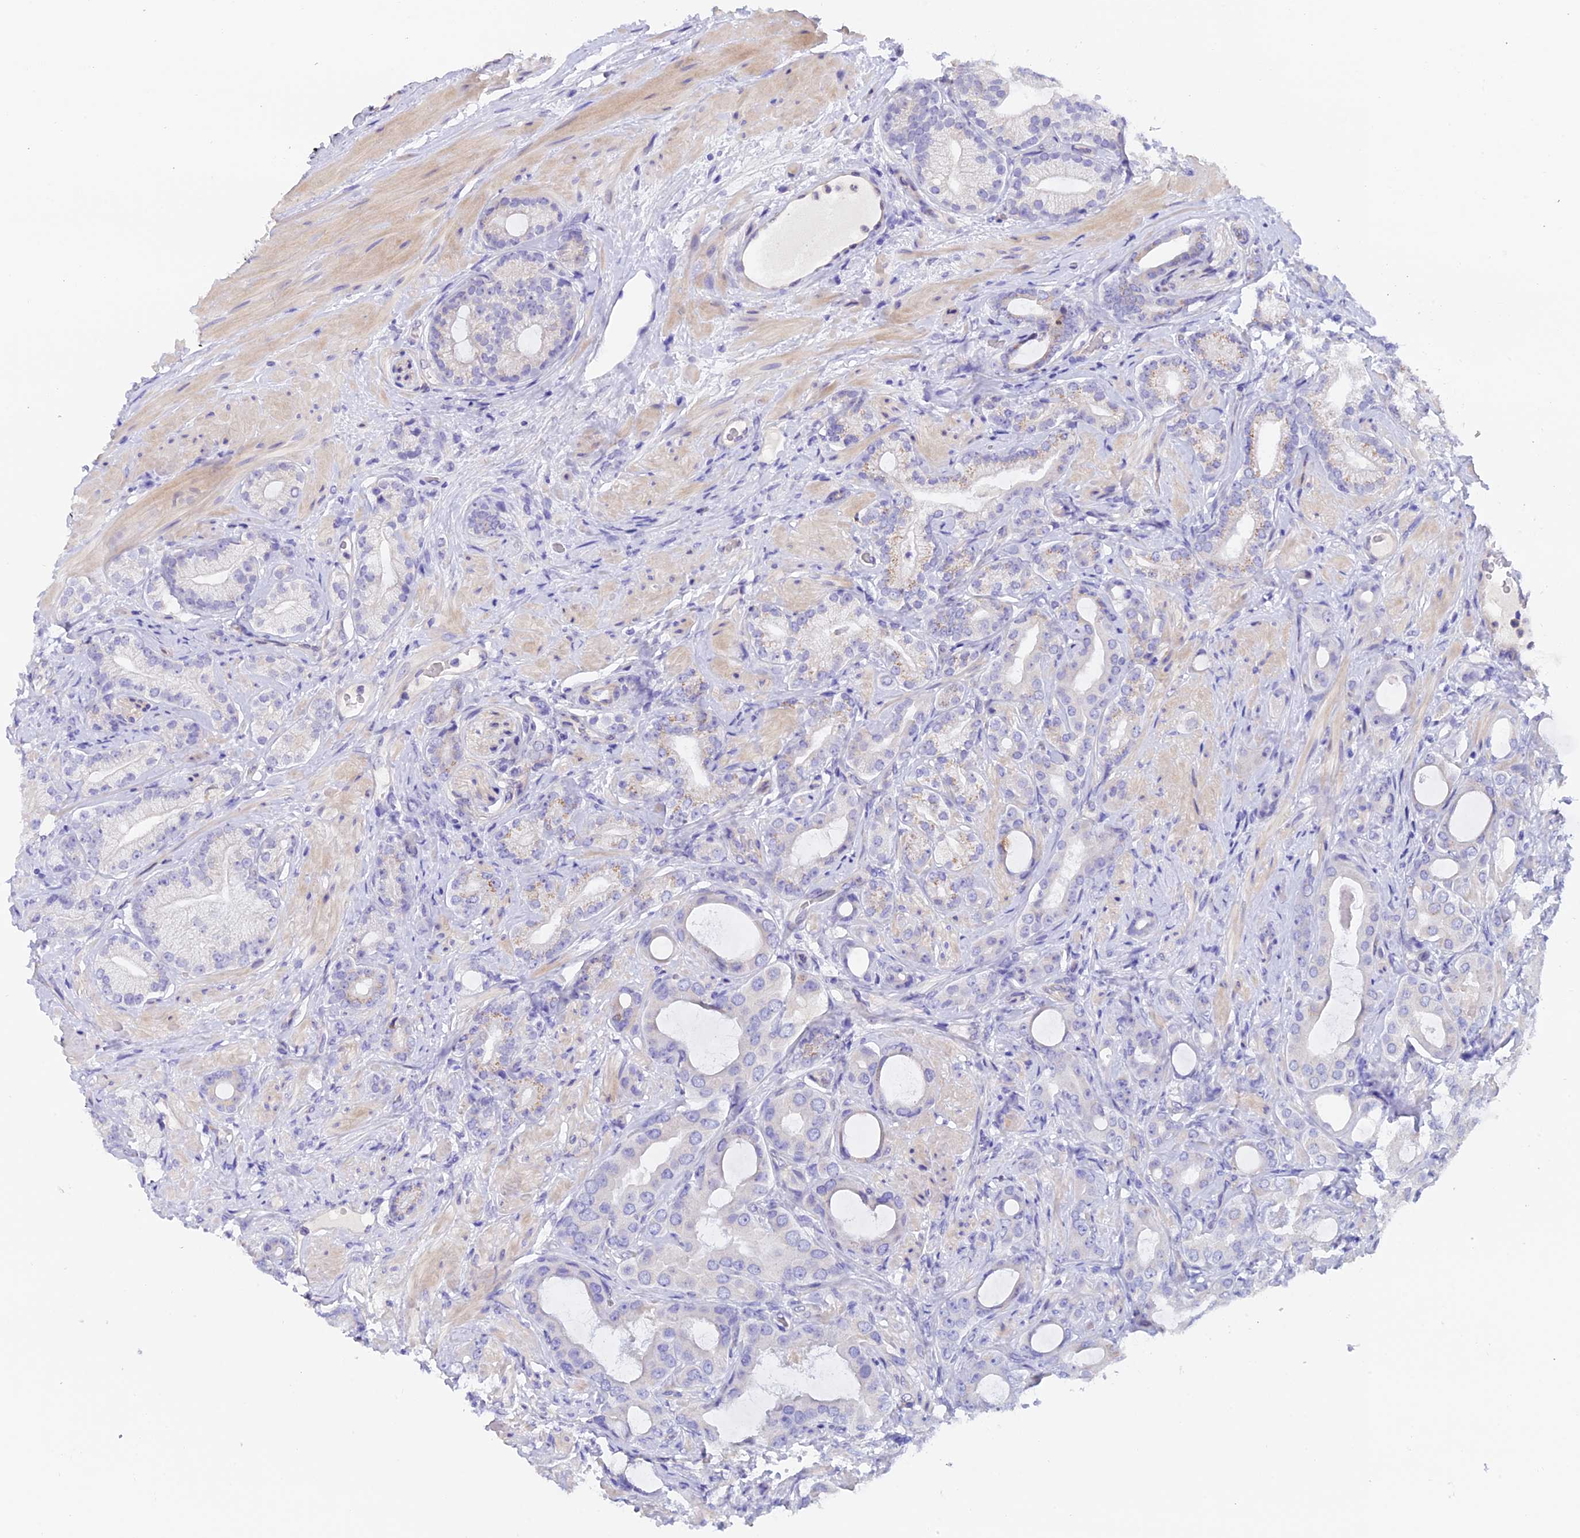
{"staining": {"intensity": "weak", "quantity": "<25%", "location": "cytoplasmic/membranous"}, "tissue": "prostate cancer", "cell_type": "Tumor cells", "image_type": "cancer", "snomed": [{"axis": "morphology", "description": "Adenocarcinoma, Low grade"}, {"axis": "topography", "description": "Prostate"}], "caption": "The photomicrograph reveals no significant positivity in tumor cells of prostate cancer.", "gene": "C17orf67", "patient": {"sex": "male", "age": 57}}